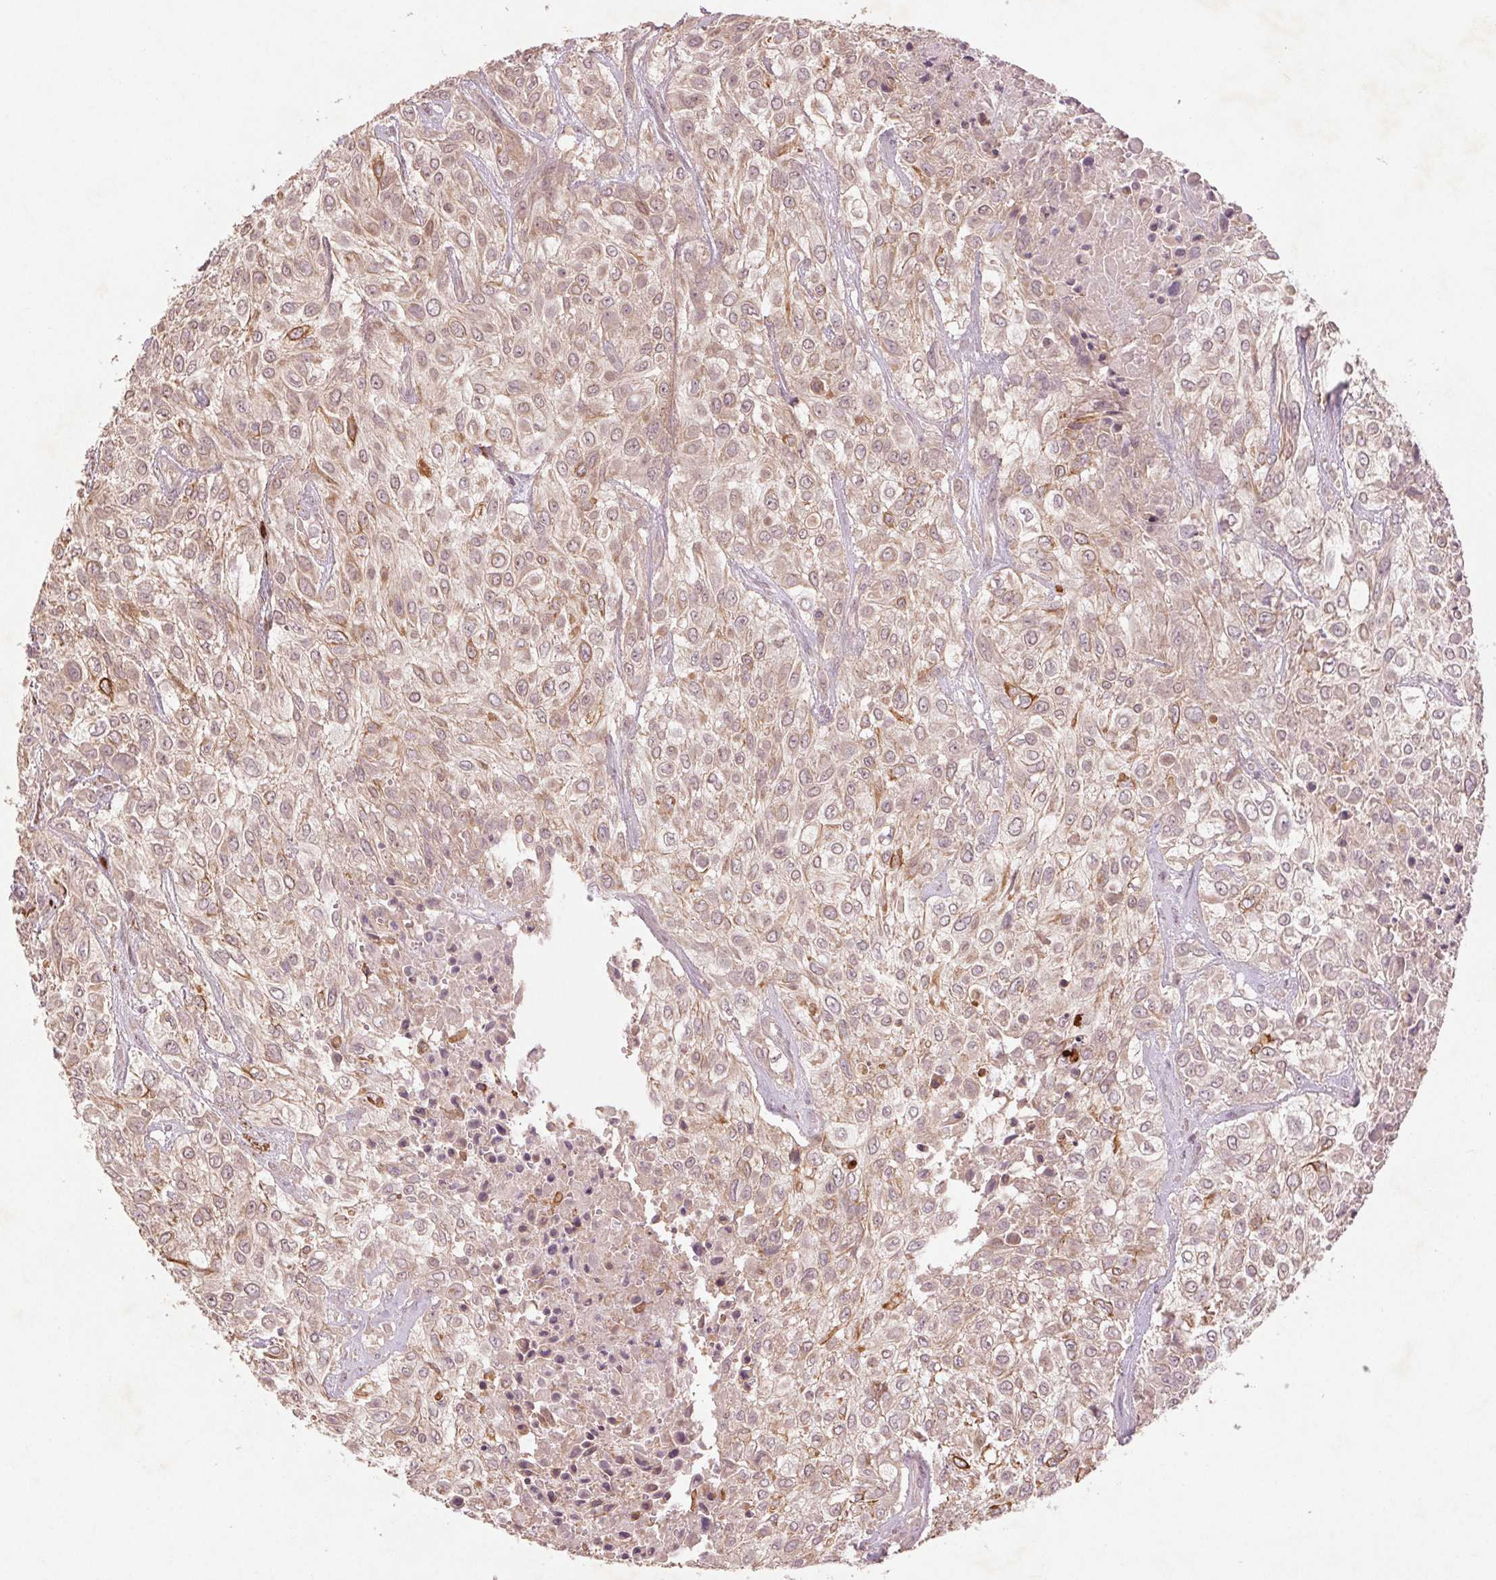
{"staining": {"intensity": "weak", "quantity": ">75%", "location": "cytoplasmic/membranous"}, "tissue": "urothelial cancer", "cell_type": "Tumor cells", "image_type": "cancer", "snomed": [{"axis": "morphology", "description": "Urothelial carcinoma, High grade"}, {"axis": "topography", "description": "Urinary bladder"}], "caption": "Protein expression analysis of urothelial cancer demonstrates weak cytoplasmic/membranous positivity in about >75% of tumor cells. (IHC, brightfield microscopy, high magnification).", "gene": "SMLR1", "patient": {"sex": "male", "age": 57}}